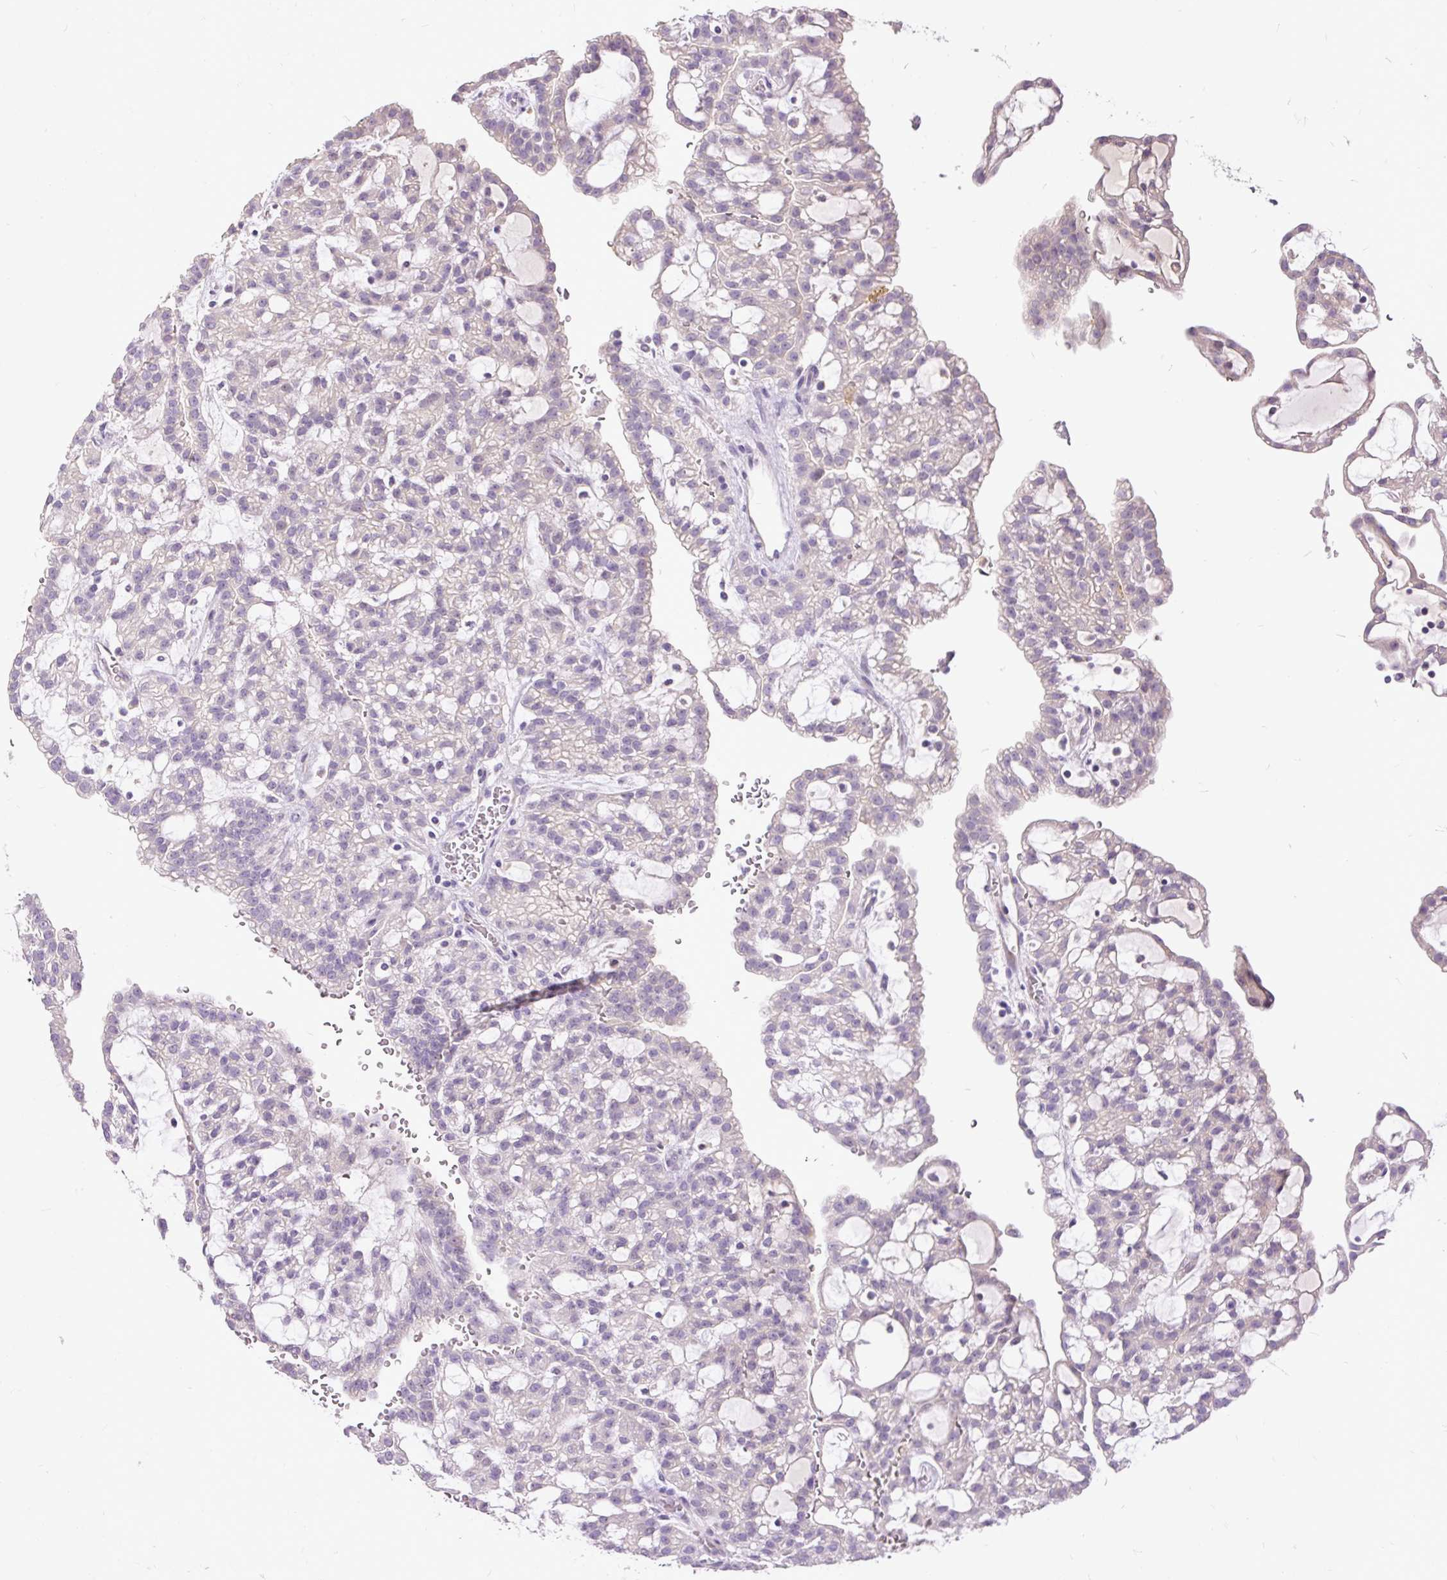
{"staining": {"intensity": "negative", "quantity": "none", "location": "none"}, "tissue": "renal cancer", "cell_type": "Tumor cells", "image_type": "cancer", "snomed": [{"axis": "morphology", "description": "Adenocarcinoma, NOS"}, {"axis": "topography", "description": "Kidney"}], "caption": "A high-resolution micrograph shows IHC staining of renal cancer (adenocarcinoma), which reveals no significant staining in tumor cells.", "gene": "KRTAP20-3", "patient": {"sex": "male", "age": 63}}